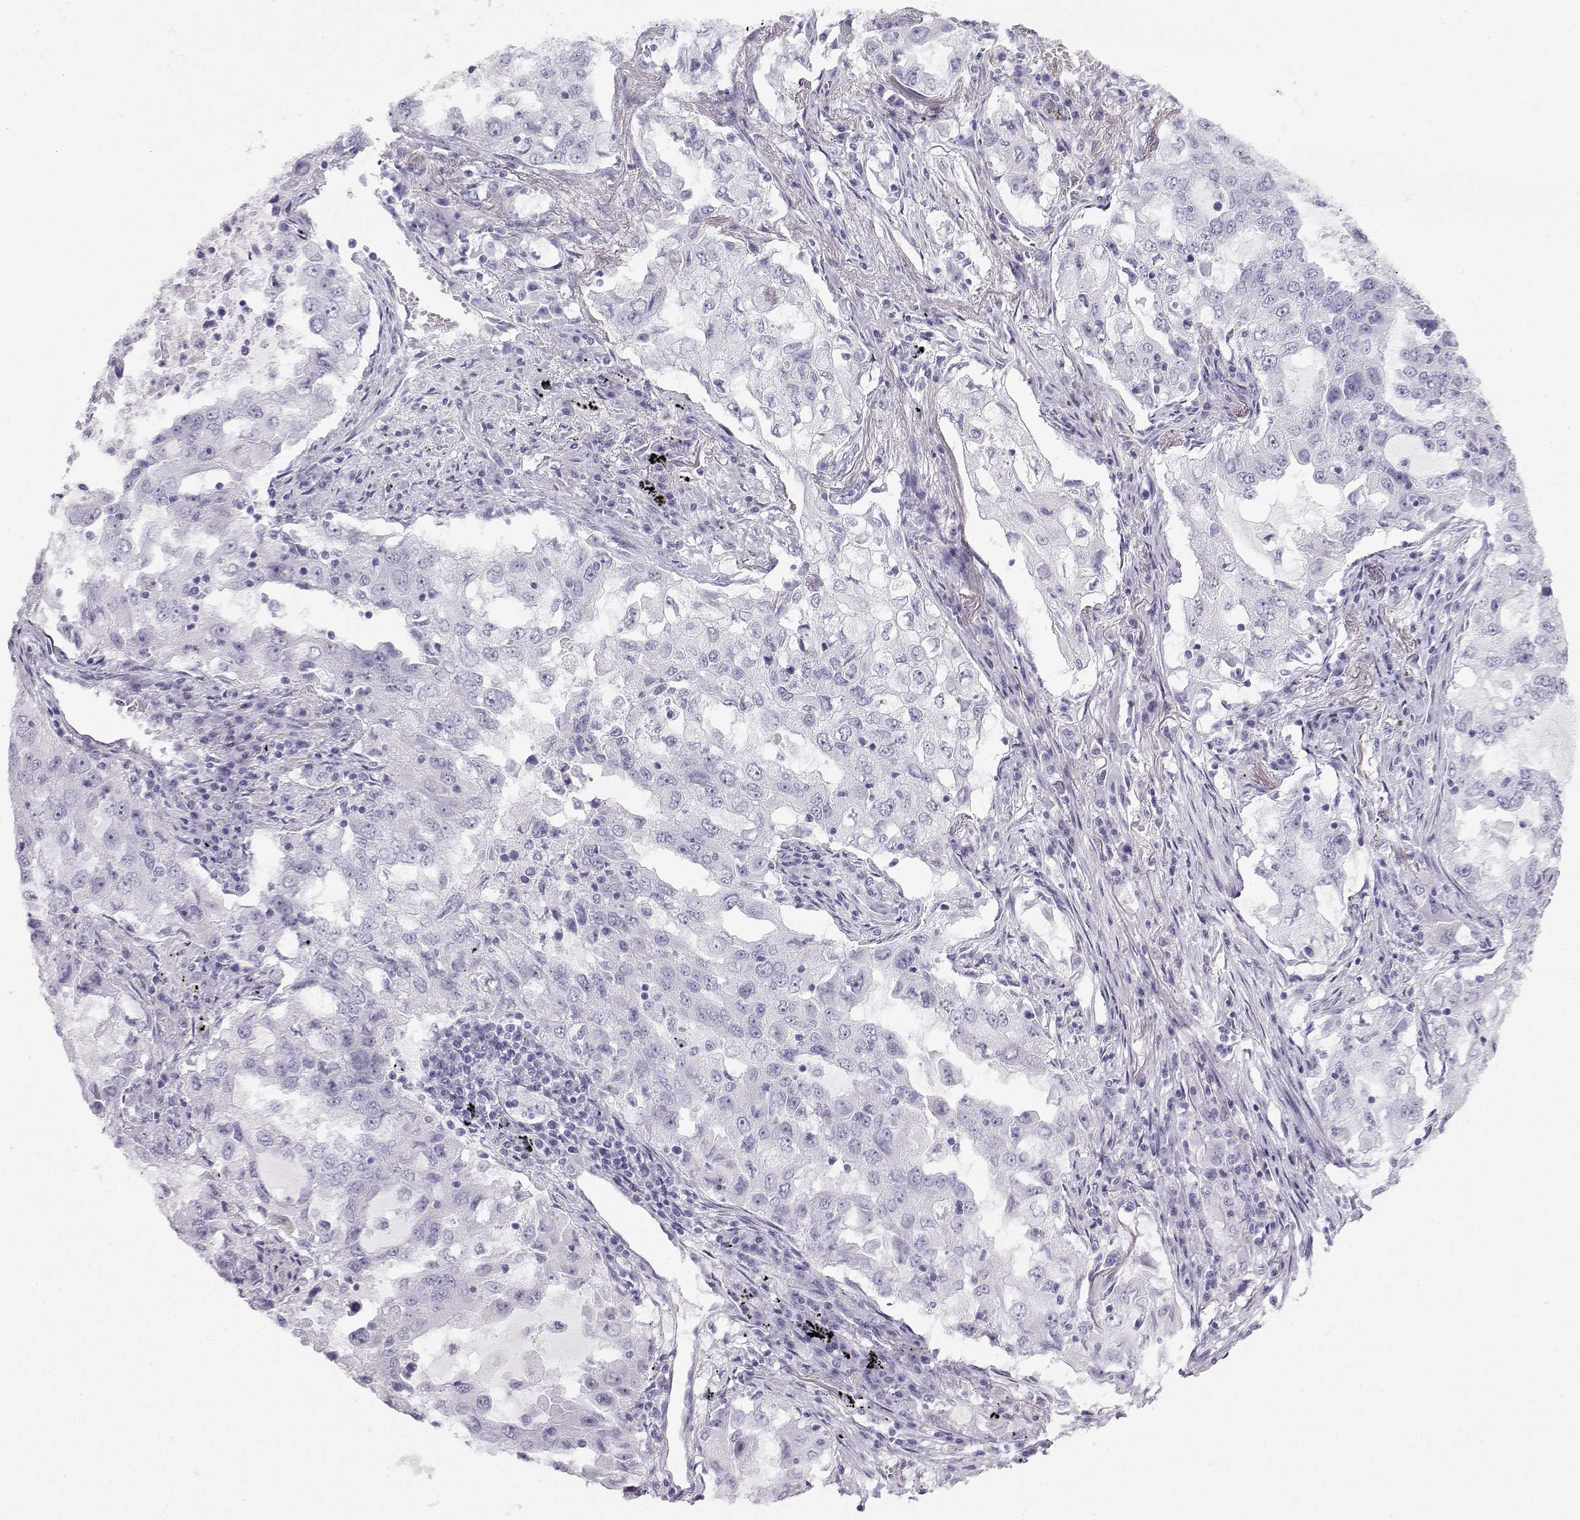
{"staining": {"intensity": "negative", "quantity": "none", "location": "none"}, "tissue": "lung cancer", "cell_type": "Tumor cells", "image_type": "cancer", "snomed": [{"axis": "morphology", "description": "Adenocarcinoma, NOS"}, {"axis": "topography", "description": "Lung"}], "caption": "This is an IHC histopathology image of human lung cancer (adenocarcinoma). There is no positivity in tumor cells.", "gene": "IQCD", "patient": {"sex": "female", "age": 61}}